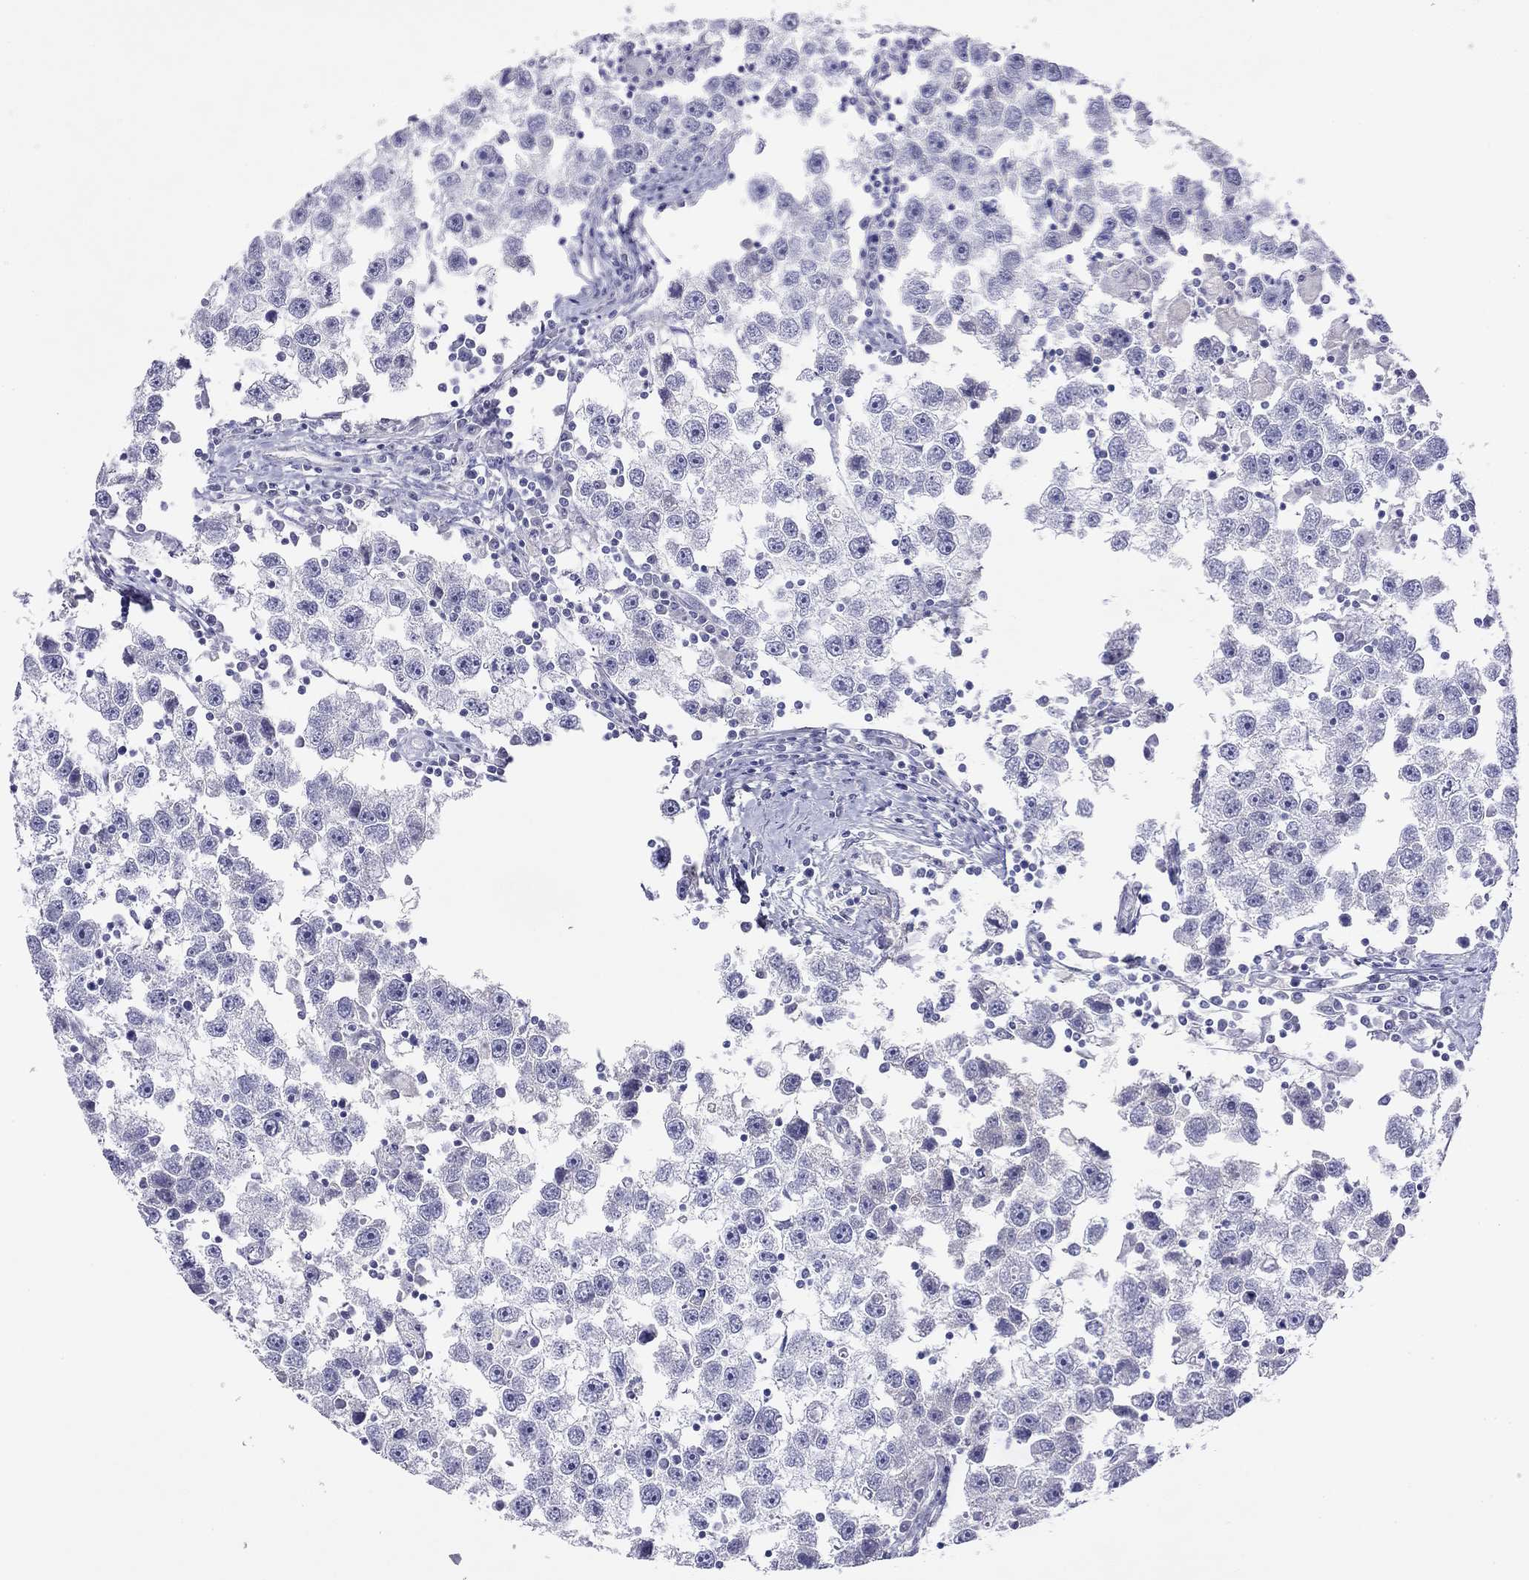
{"staining": {"intensity": "negative", "quantity": "none", "location": "none"}, "tissue": "testis cancer", "cell_type": "Tumor cells", "image_type": "cancer", "snomed": [{"axis": "morphology", "description": "Seminoma, NOS"}, {"axis": "topography", "description": "Testis"}], "caption": "Immunohistochemical staining of human testis cancer (seminoma) shows no significant expression in tumor cells.", "gene": "CAPNS2", "patient": {"sex": "male", "age": 30}}